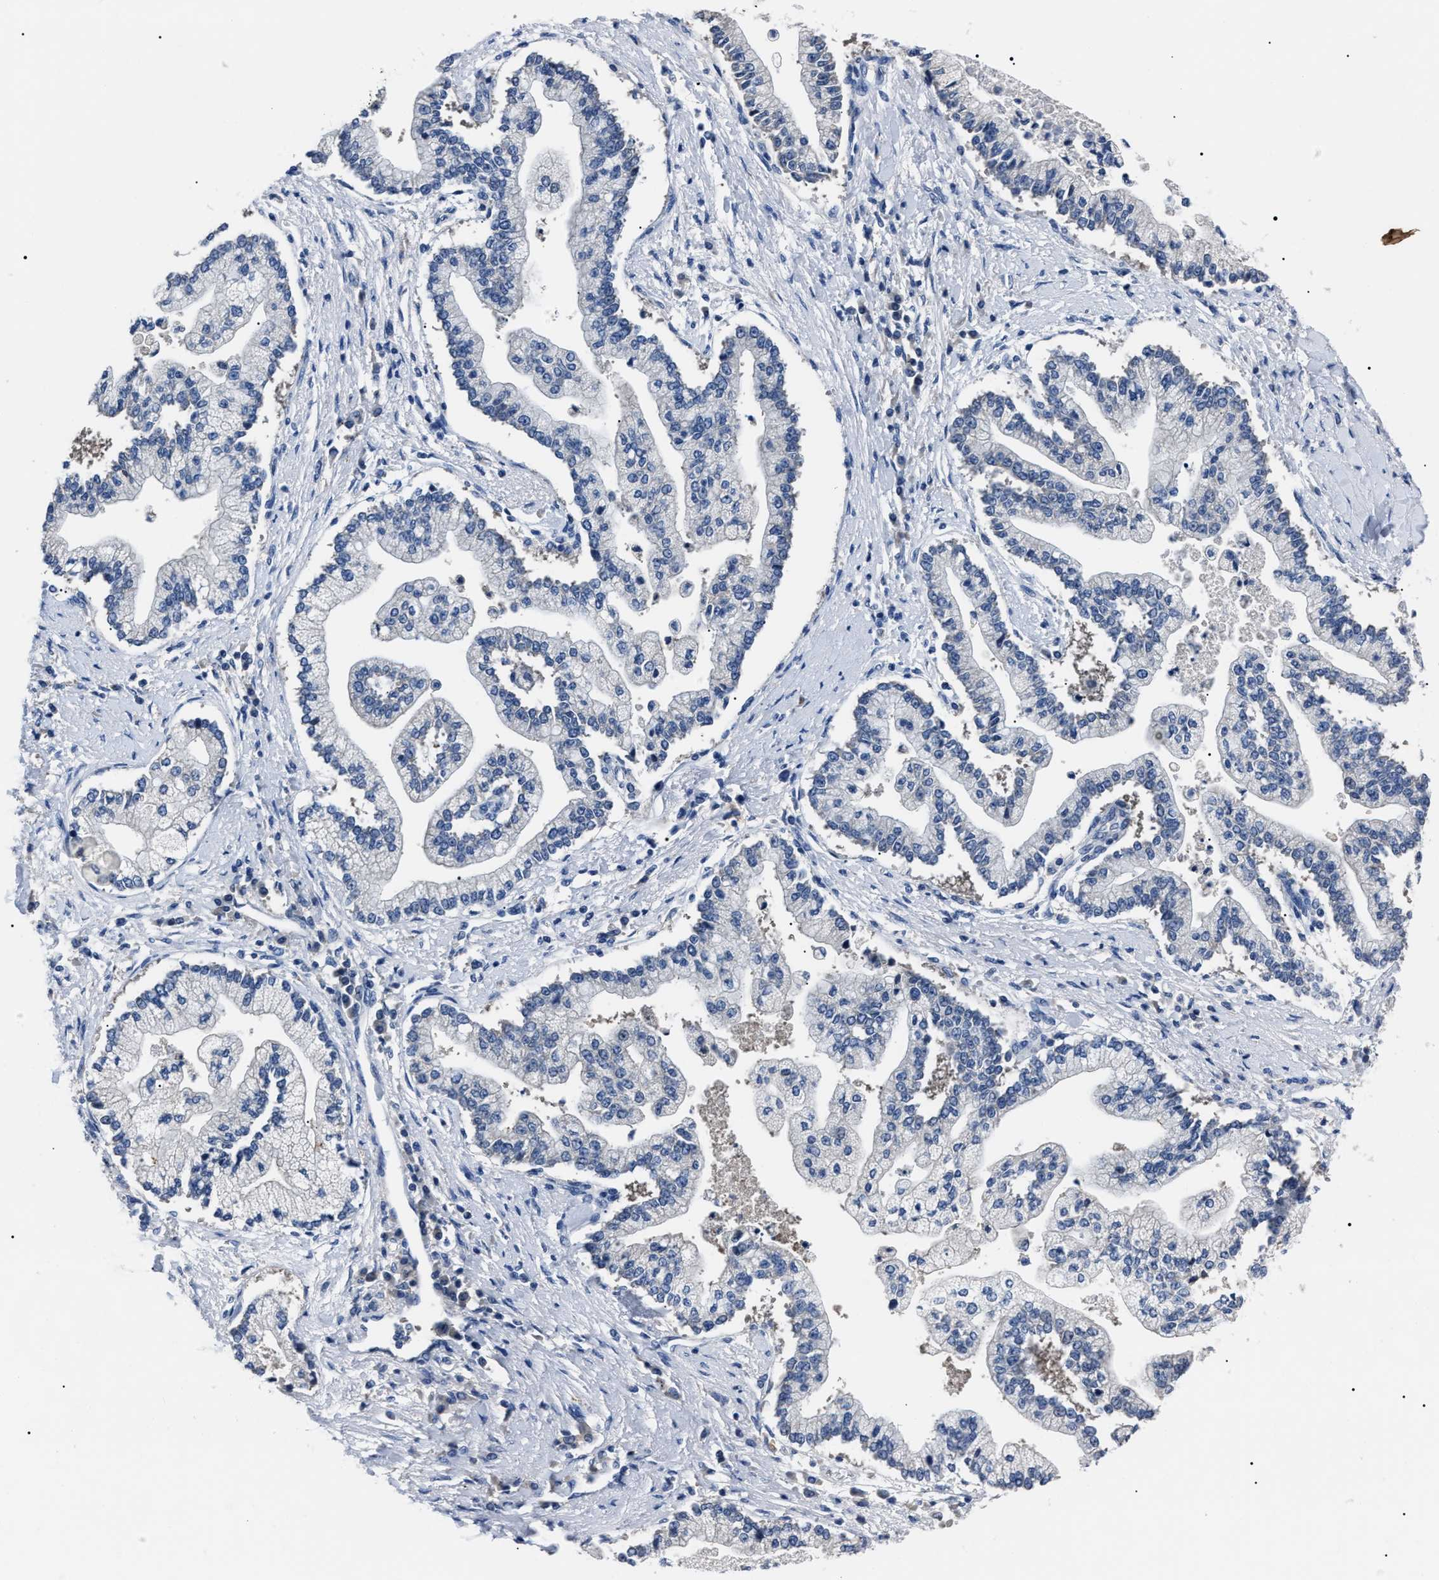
{"staining": {"intensity": "negative", "quantity": "none", "location": "none"}, "tissue": "liver cancer", "cell_type": "Tumor cells", "image_type": "cancer", "snomed": [{"axis": "morphology", "description": "Cholangiocarcinoma"}, {"axis": "topography", "description": "Liver"}], "caption": "Immunohistochemistry (IHC) of cholangiocarcinoma (liver) demonstrates no staining in tumor cells.", "gene": "LRWD1", "patient": {"sex": "male", "age": 50}}